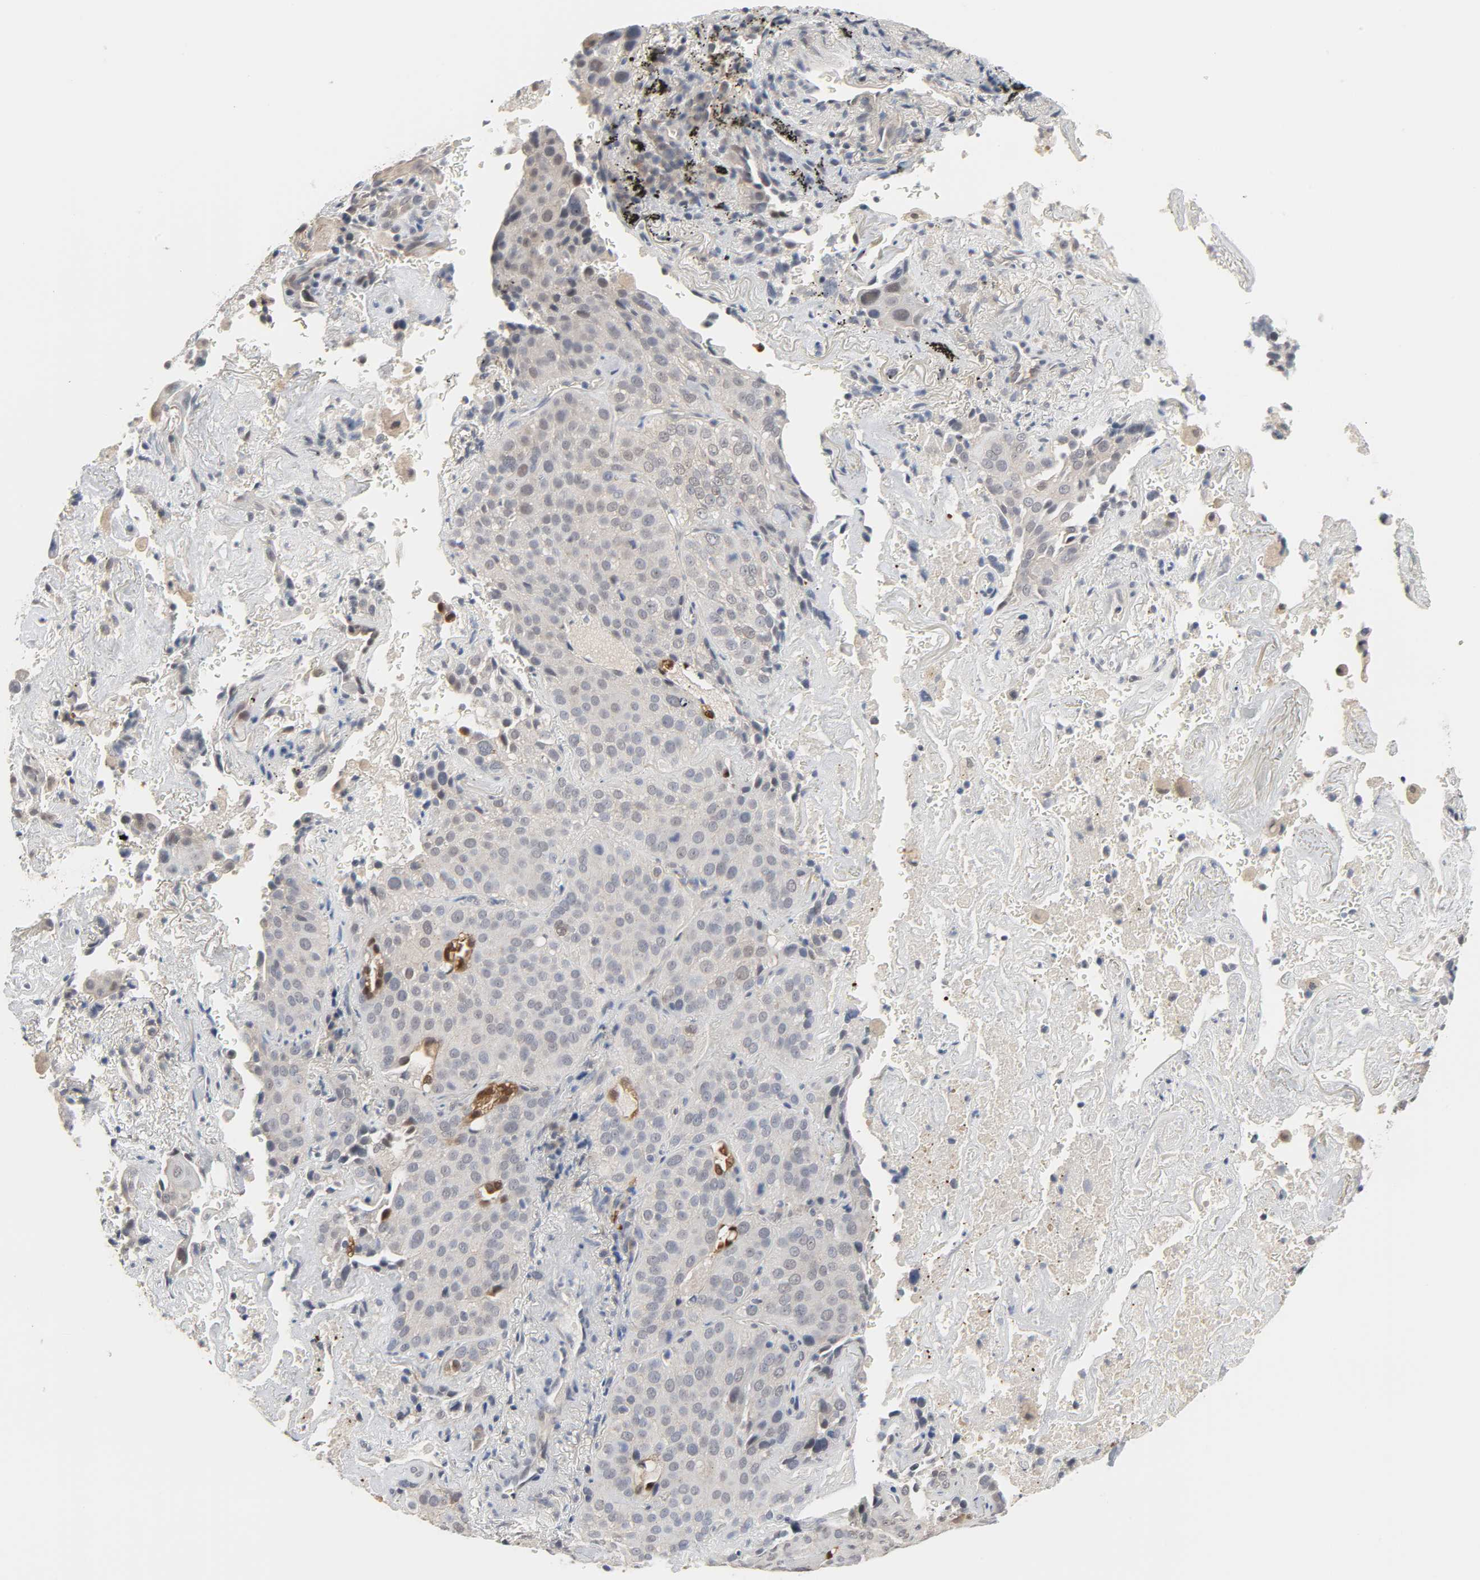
{"staining": {"intensity": "moderate", "quantity": "<25%", "location": "cytoplasmic/membranous"}, "tissue": "lung cancer", "cell_type": "Tumor cells", "image_type": "cancer", "snomed": [{"axis": "morphology", "description": "Squamous cell carcinoma, NOS"}, {"axis": "topography", "description": "Lung"}], "caption": "Protein analysis of squamous cell carcinoma (lung) tissue demonstrates moderate cytoplasmic/membranous positivity in approximately <25% of tumor cells.", "gene": "ACSS2", "patient": {"sex": "male", "age": 54}}